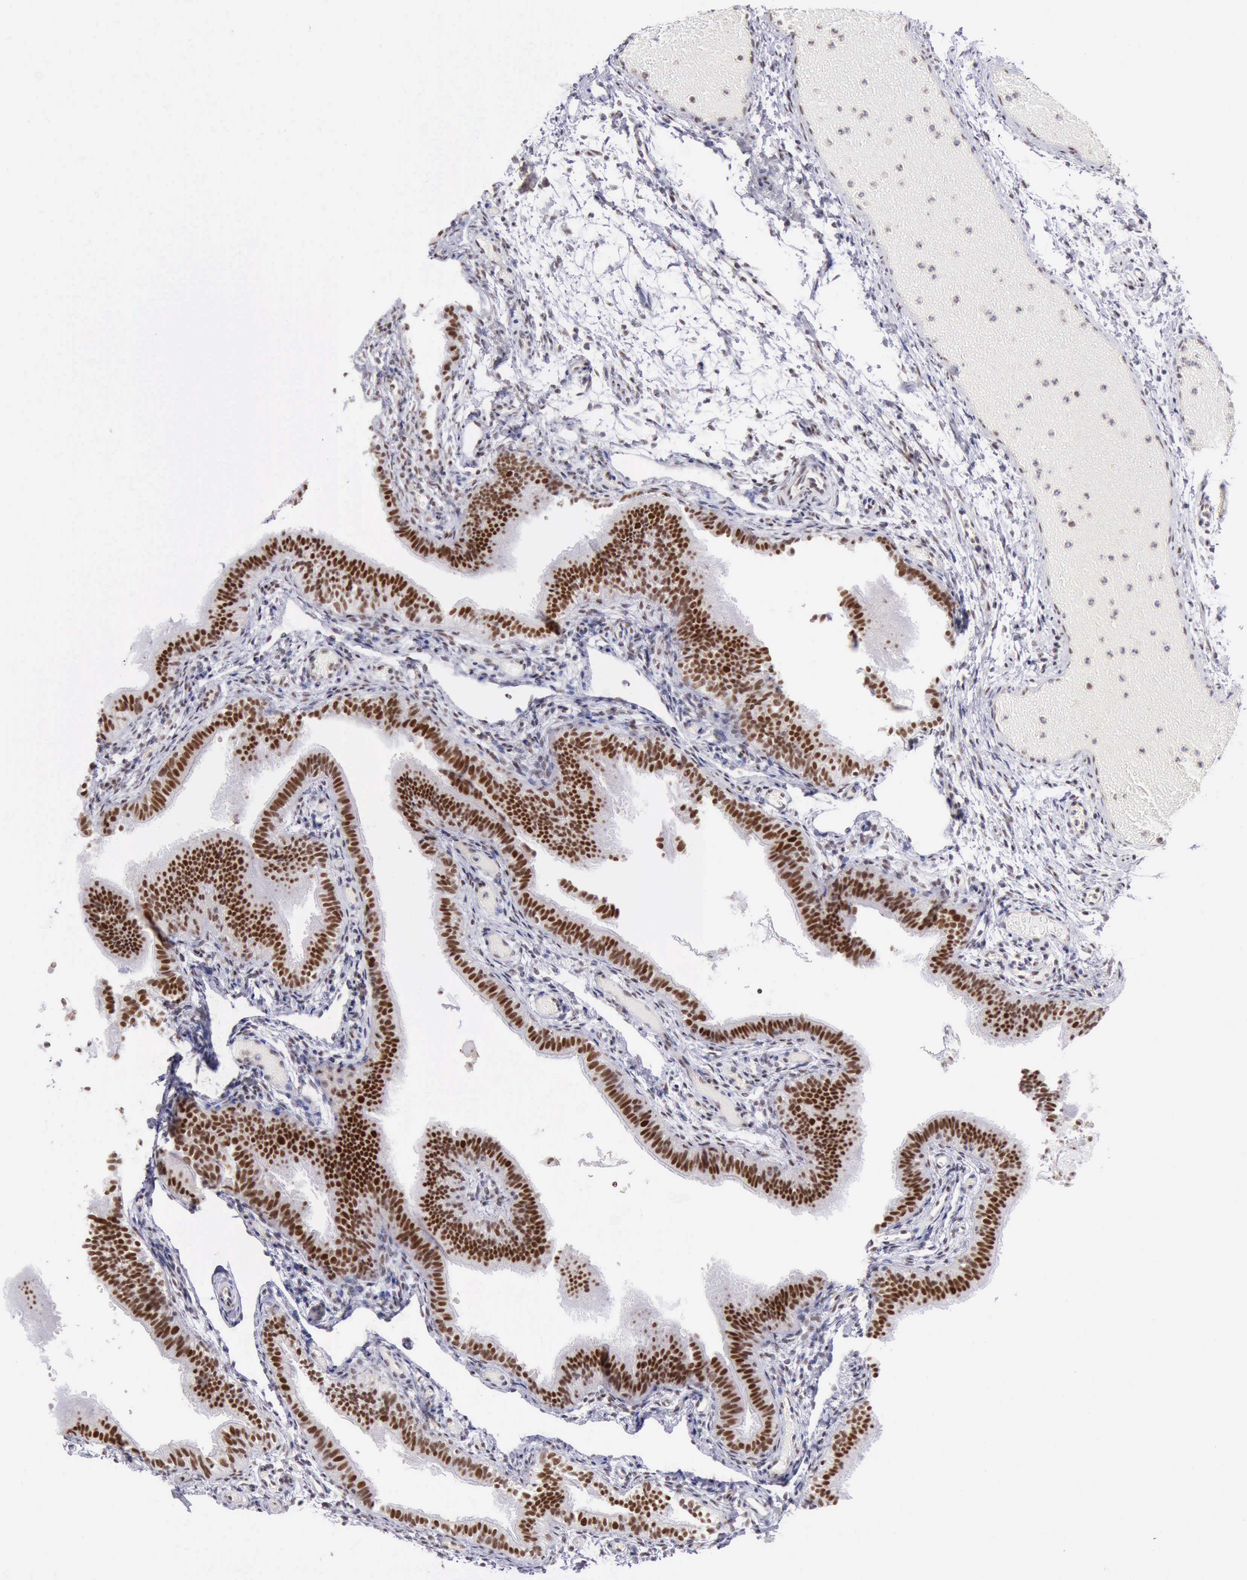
{"staining": {"intensity": "moderate", "quantity": ">75%", "location": "nuclear"}, "tissue": "fallopian tube", "cell_type": "Glandular cells", "image_type": "normal", "snomed": [{"axis": "morphology", "description": "Normal tissue, NOS"}, {"axis": "morphology", "description": "Dermoid, NOS"}, {"axis": "topography", "description": "Fallopian tube"}], "caption": "High-power microscopy captured an immunohistochemistry (IHC) photomicrograph of benign fallopian tube, revealing moderate nuclear staining in approximately >75% of glandular cells.", "gene": "ERCC4", "patient": {"sex": "female", "age": 33}}